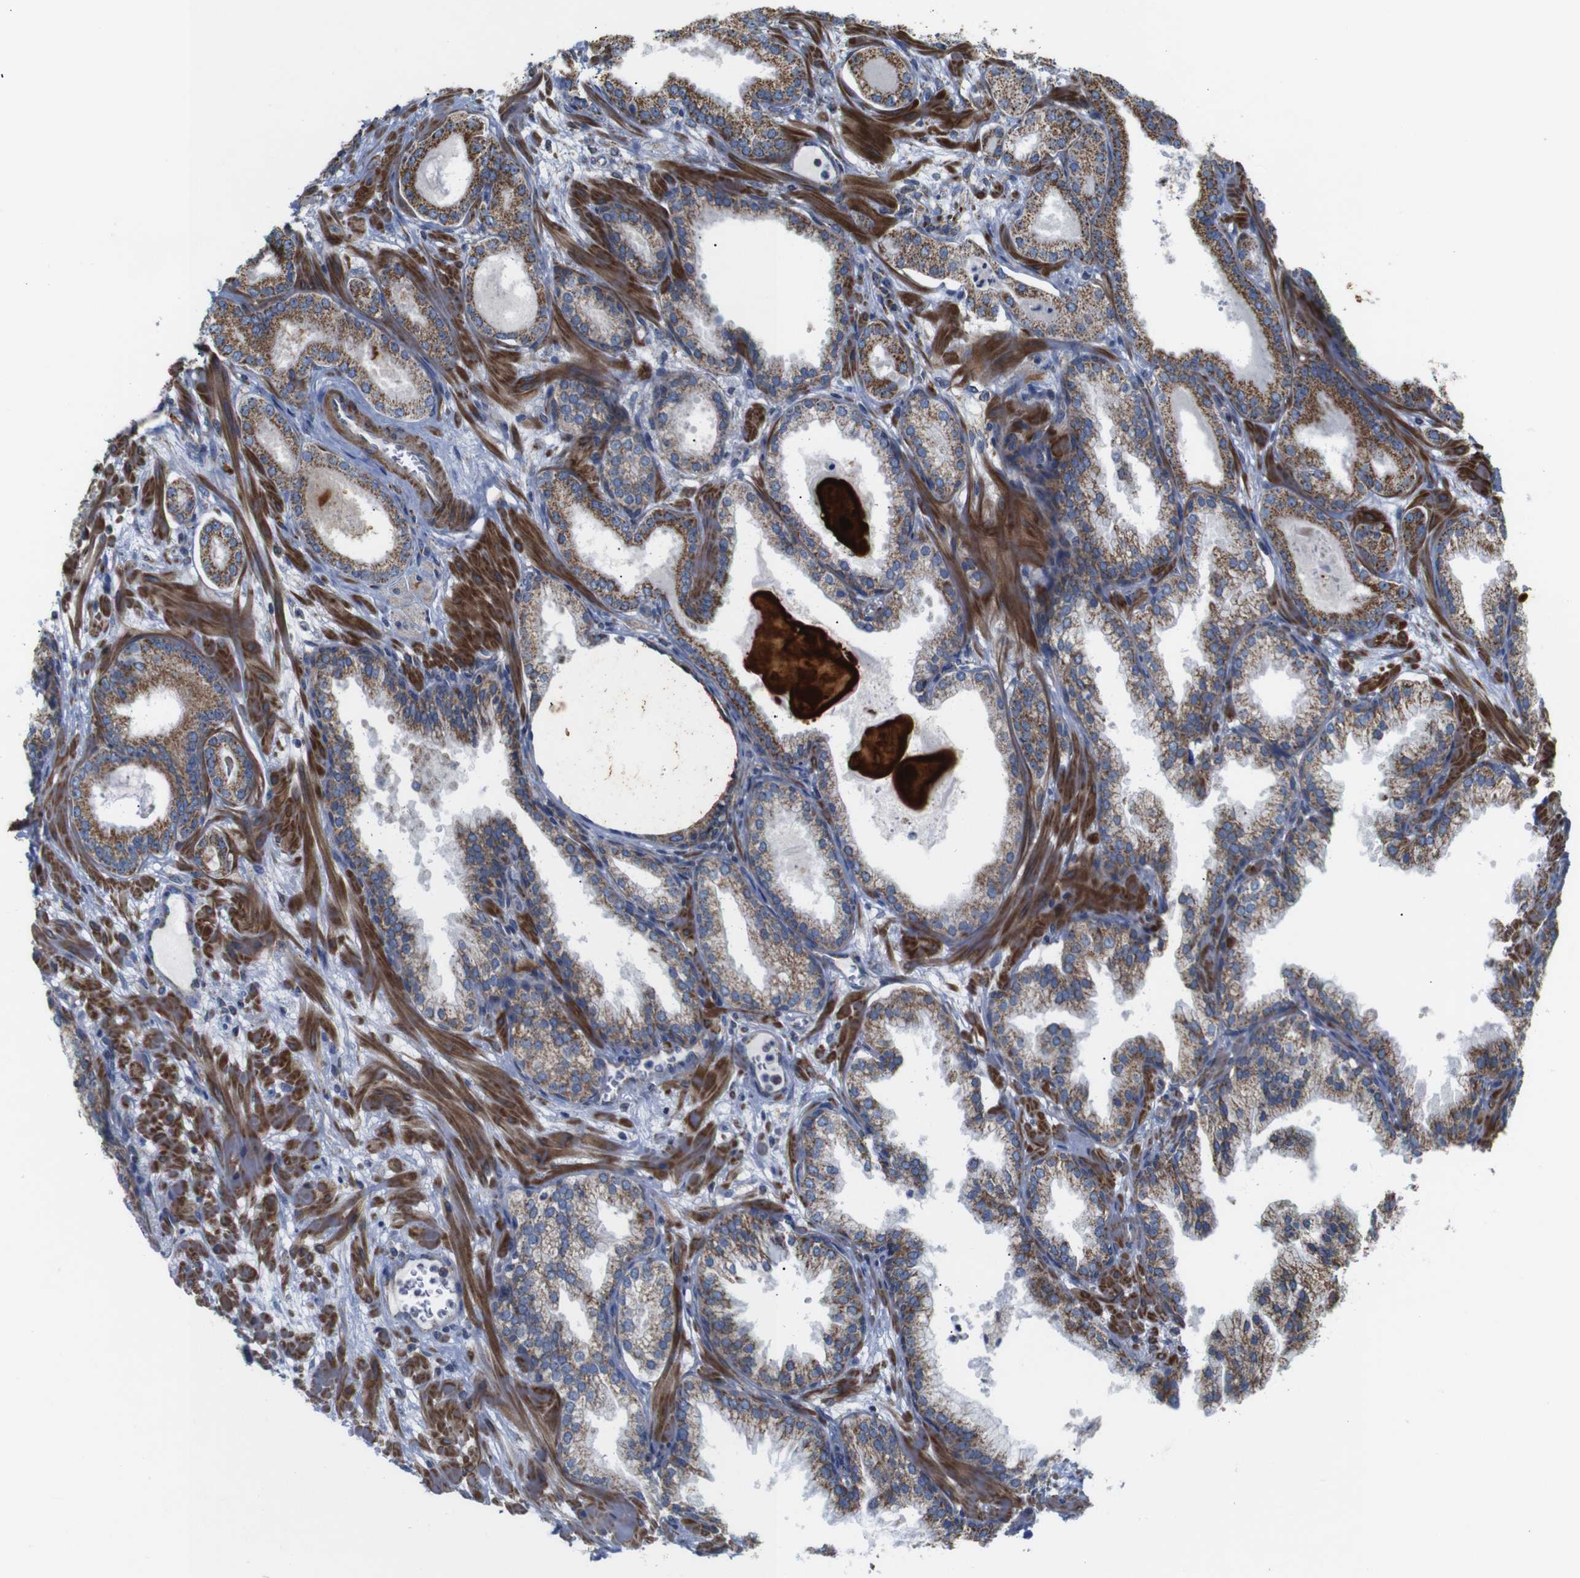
{"staining": {"intensity": "moderate", "quantity": ">75%", "location": "cytoplasmic/membranous"}, "tissue": "prostate cancer", "cell_type": "Tumor cells", "image_type": "cancer", "snomed": [{"axis": "morphology", "description": "Adenocarcinoma, Low grade"}, {"axis": "topography", "description": "Prostate"}], "caption": "Immunohistochemistry histopathology image of prostate cancer stained for a protein (brown), which exhibits medium levels of moderate cytoplasmic/membranous staining in approximately >75% of tumor cells.", "gene": "FAM171B", "patient": {"sex": "male", "age": 59}}